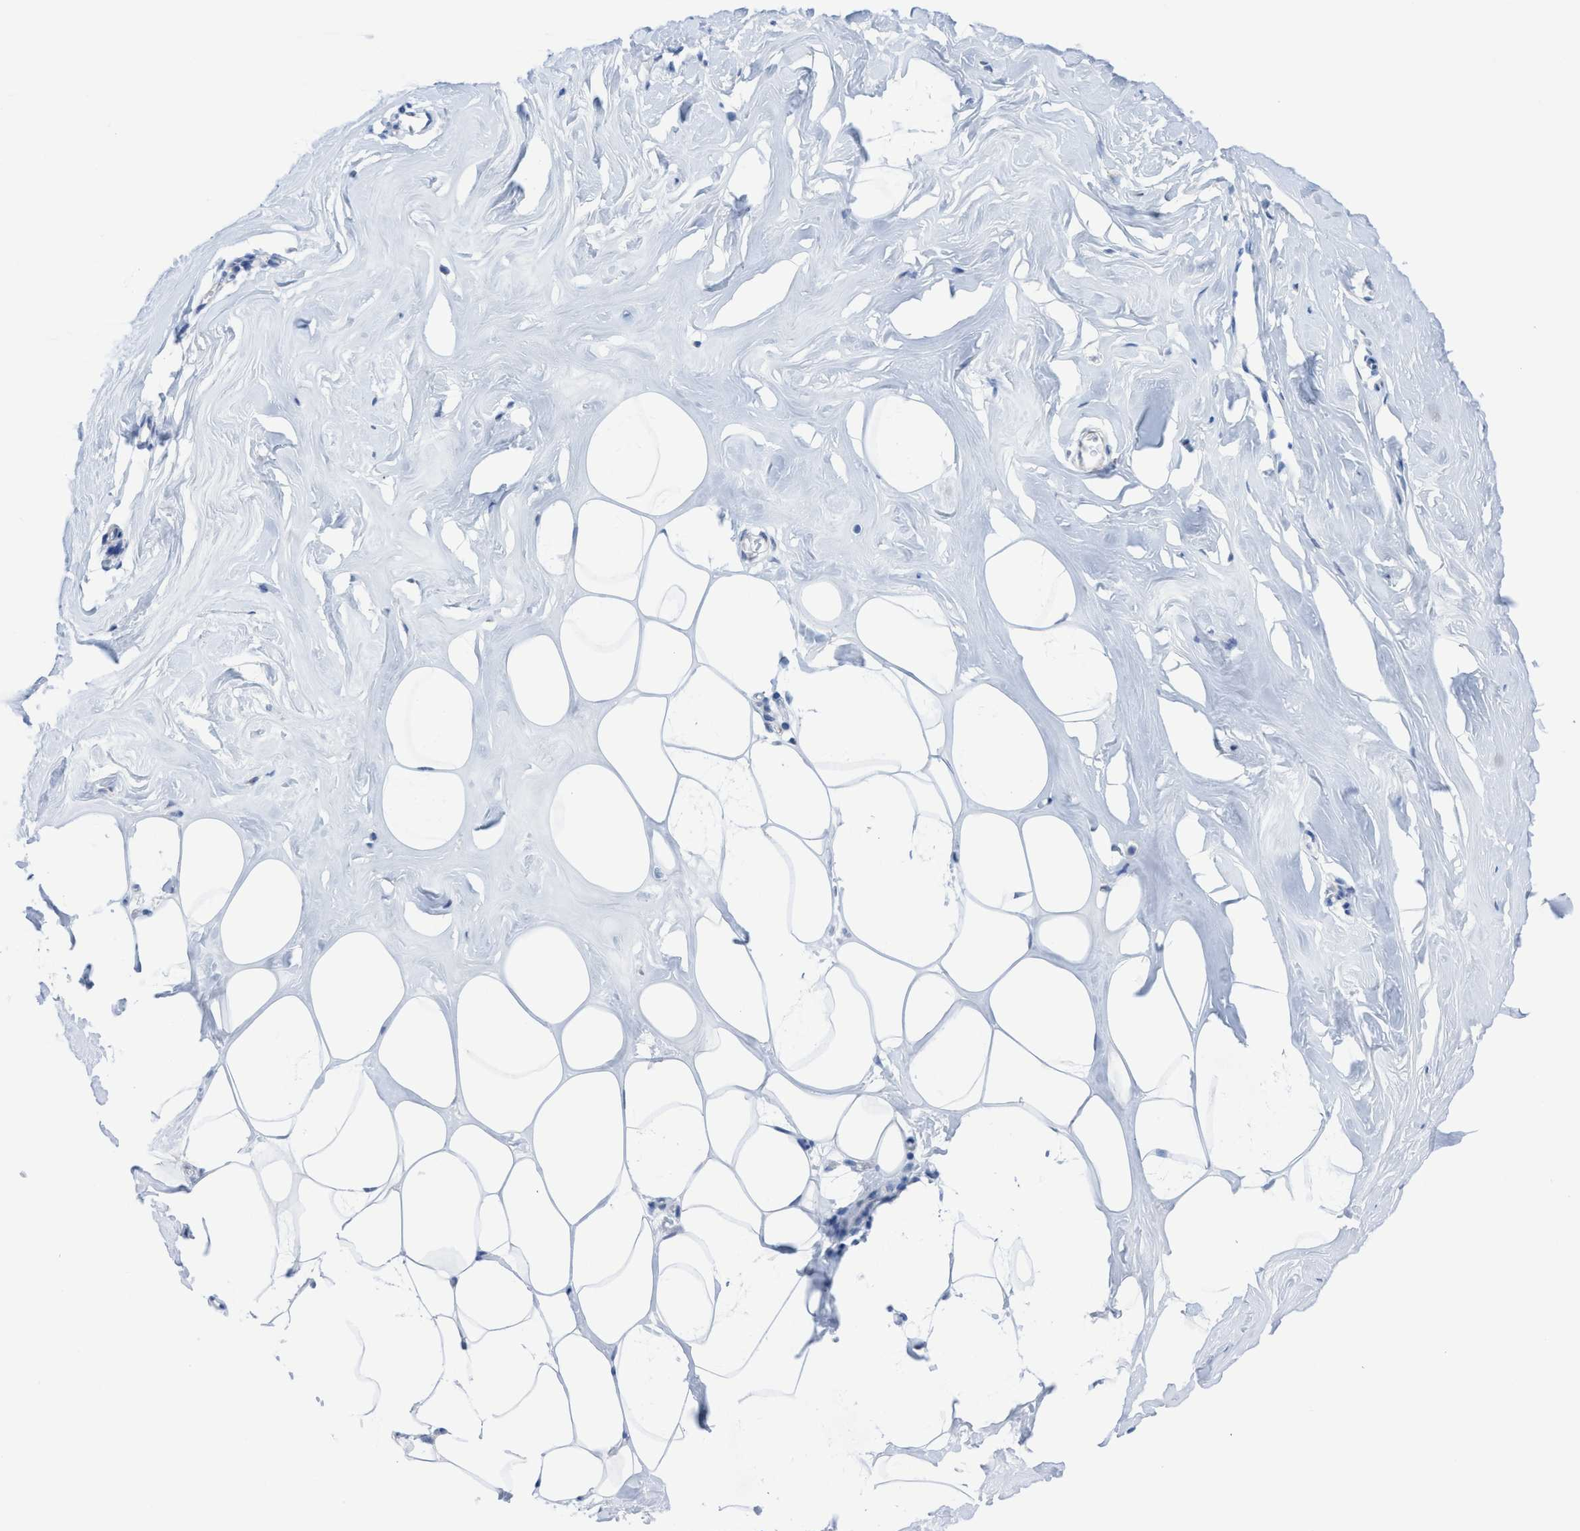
{"staining": {"intensity": "negative", "quantity": "none", "location": "none"}, "tissue": "adipose tissue", "cell_type": "Adipocytes", "image_type": "normal", "snomed": [{"axis": "morphology", "description": "Normal tissue, NOS"}, {"axis": "morphology", "description": "Fibrosis, NOS"}, {"axis": "topography", "description": "Breast"}, {"axis": "topography", "description": "Adipose tissue"}], "caption": "IHC of normal adipose tissue displays no positivity in adipocytes. The staining was performed using DAB (3,3'-diaminobenzidine) to visualize the protein expression in brown, while the nuclei were stained in blue with hematoxylin (Magnification: 20x).", "gene": "RSAD1", "patient": {"sex": "female", "age": 39}}